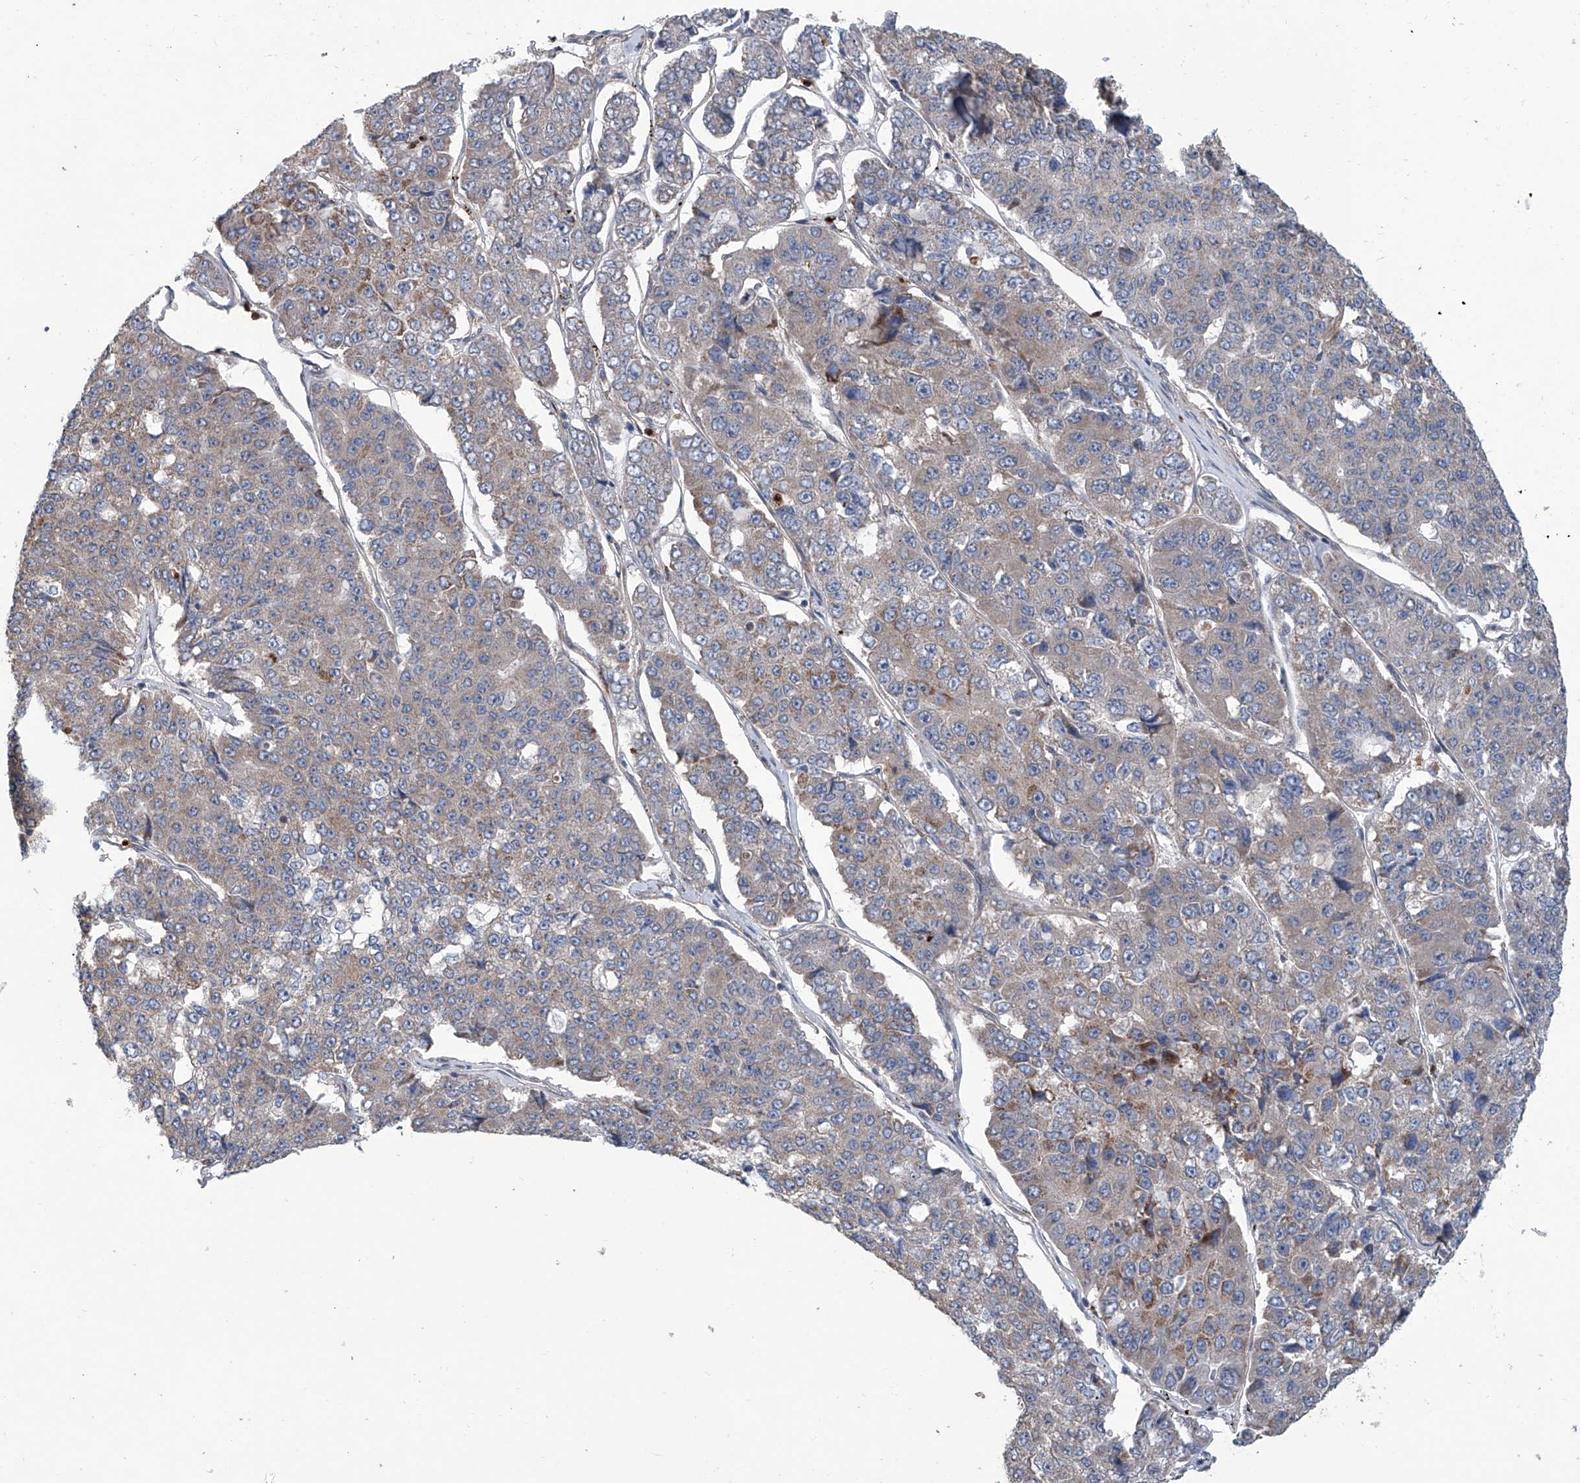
{"staining": {"intensity": "weak", "quantity": "<25%", "location": "cytoplasmic/membranous"}, "tissue": "pancreatic cancer", "cell_type": "Tumor cells", "image_type": "cancer", "snomed": [{"axis": "morphology", "description": "Adenocarcinoma, NOS"}, {"axis": "topography", "description": "Pancreas"}], "caption": "Human pancreatic cancer stained for a protein using immunohistochemistry exhibits no staining in tumor cells.", "gene": "EIF2D", "patient": {"sex": "male", "age": 50}}